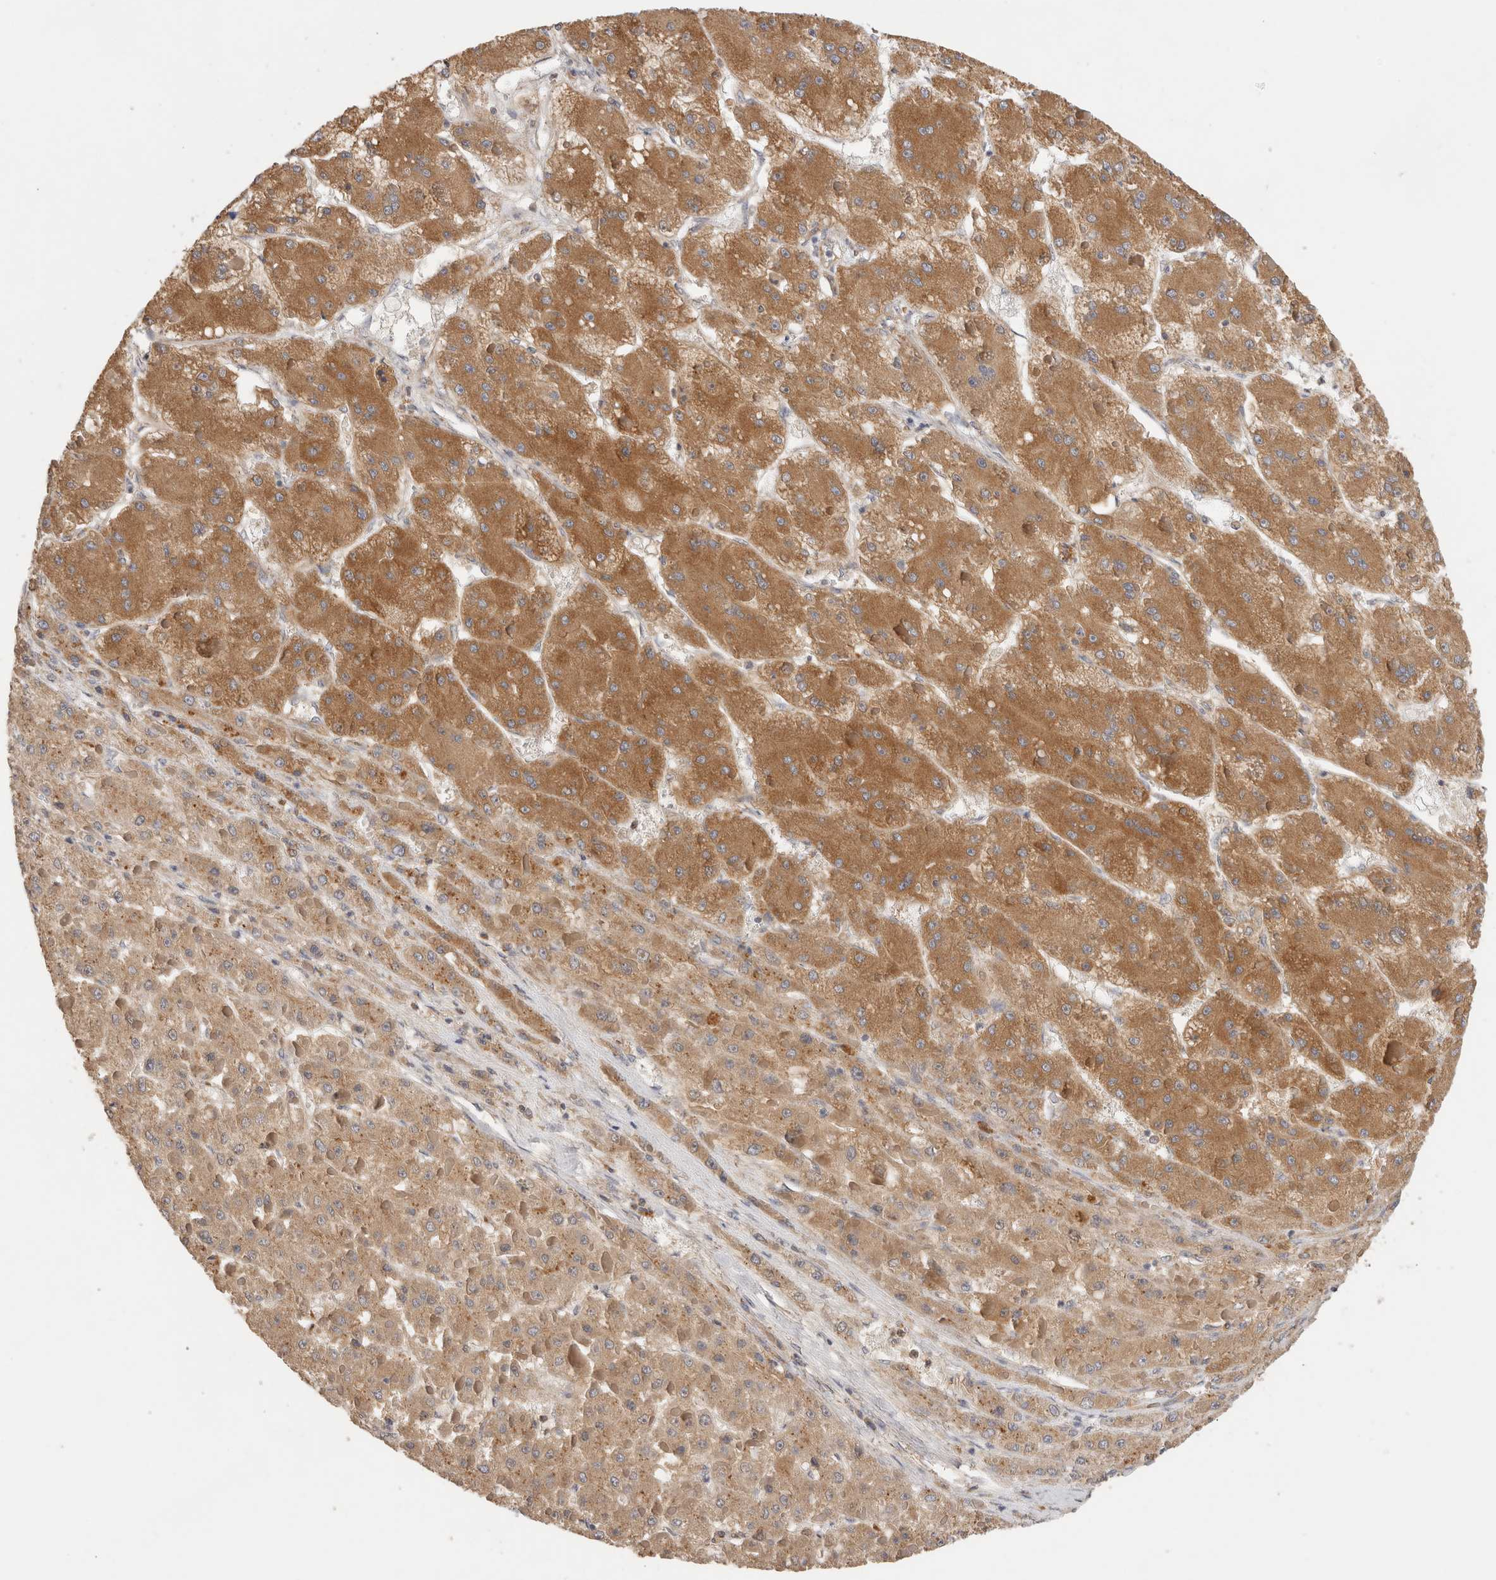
{"staining": {"intensity": "moderate", "quantity": ">75%", "location": "cytoplasmic/membranous"}, "tissue": "liver cancer", "cell_type": "Tumor cells", "image_type": "cancer", "snomed": [{"axis": "morphology", "description": "Carcinoma, Hepatocellular, NOS"}, {"axis": "topography", "description": "Liver"}], "caption": "Protein expression analysis of liver cancer shows moderate cytoplasmic/membranous expression in approximately >75% of tumor cells.", "gene": "SGK3", "patient": {"sex": "female", "age": 73}}